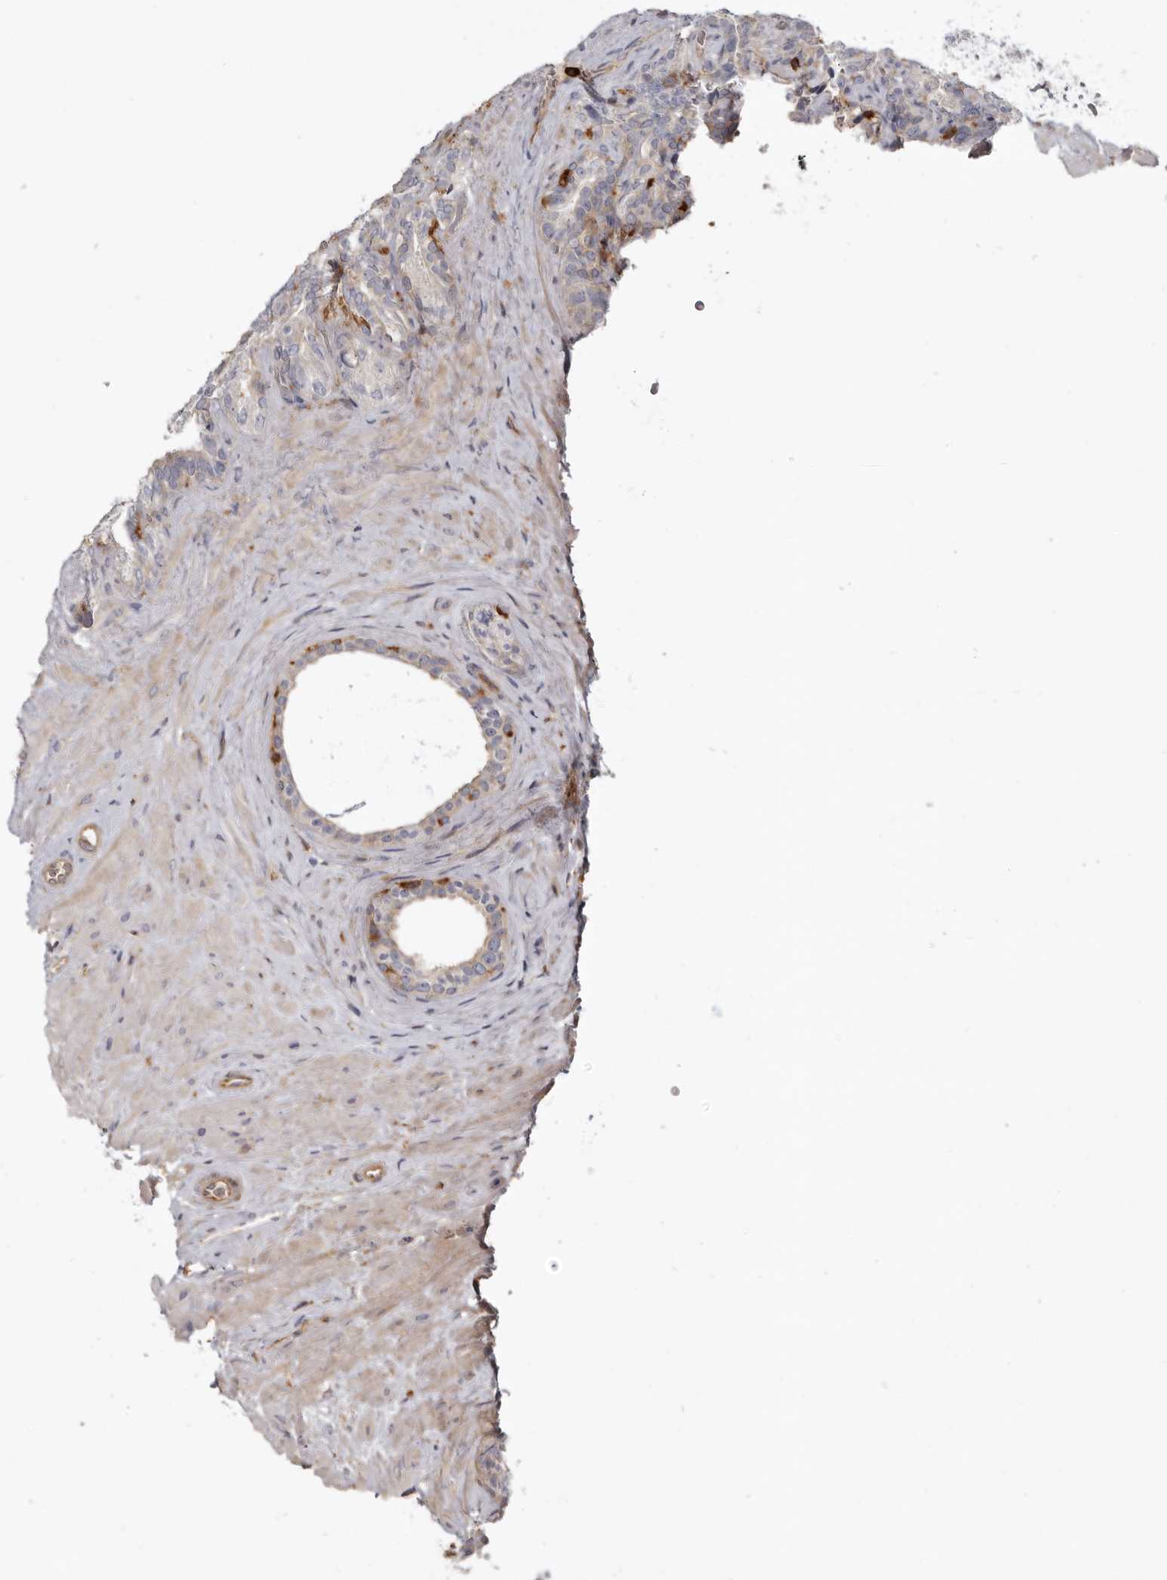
{"staining": {"intensity": "negative", "quantity": "none", "location": "none"}, "tissue": "seminal vesicle", "cell_type": "Glandular cells", "image_type": "normal", "snomed": [{"axis": "morphology", "description": "Normal tissue, NOS"}, {"axis": "topography", "description": "Prostate"}, {"axis": "topography", "description": "Seminal veicle"}], "caption": "Benign seminal vesicle was stained to show a protein in brown. There is no significant positivity in glandular cells.", "gene": "CBL", "patient": {"sex": "male", "age": 67}}